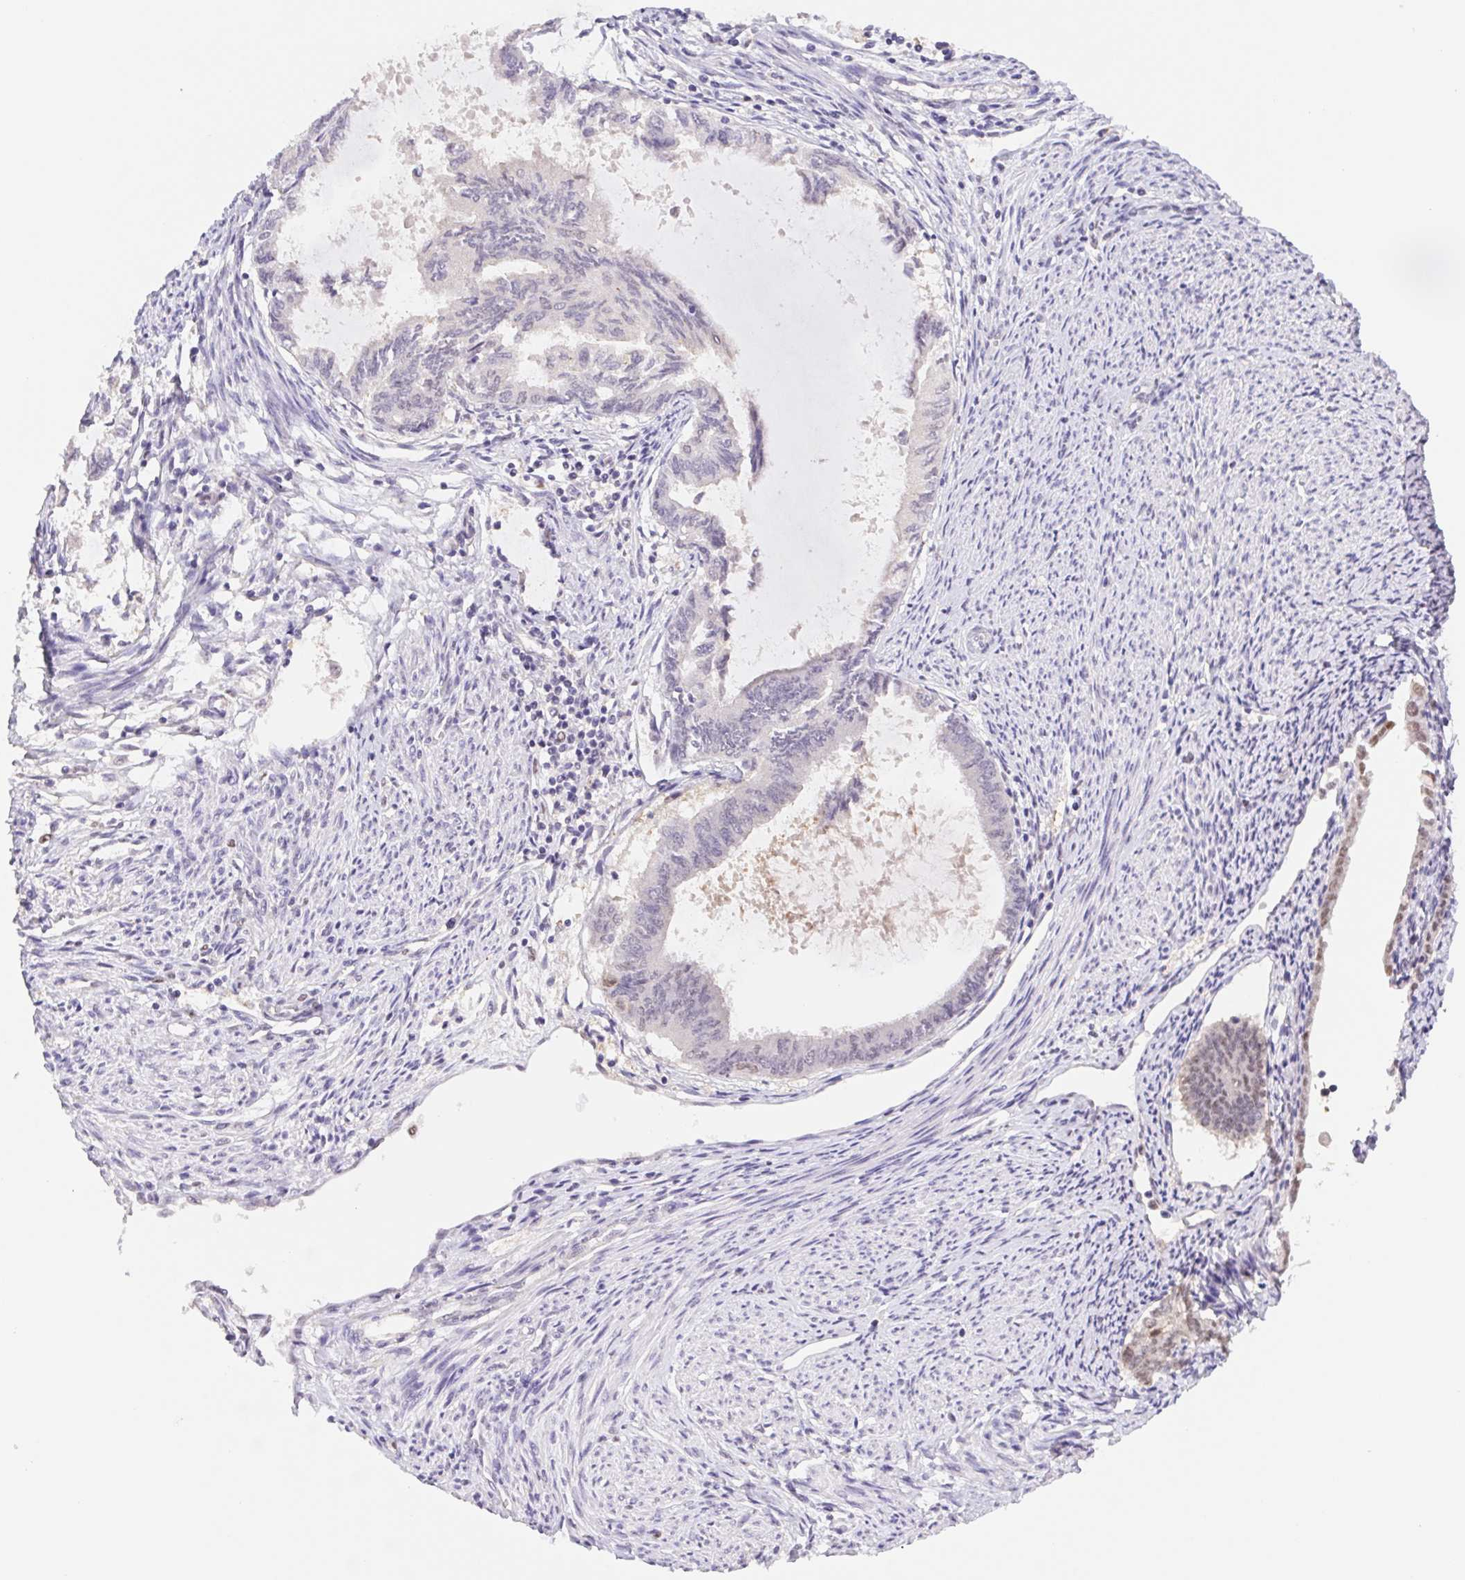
{"staining": {"intensity": "negative", "quantity": "none", "location": "none"}, "tissue": "endometrial cancer", "cell_type": "Tumor cells", "image_type": "cancer", "snomed": [{"axis": "morphology", "description": "Adenocarcinoma, NOS"}, {"axis": "topography", "description": "Endometrium"}], "caption": "Endometrial cancer was stained to show a protein in brown. There is no significant positivity in tumor cells. Nuclei are stained in blue.", "gene": "L3MBTL4", "patient": {"sex": "female", "age": 86}}